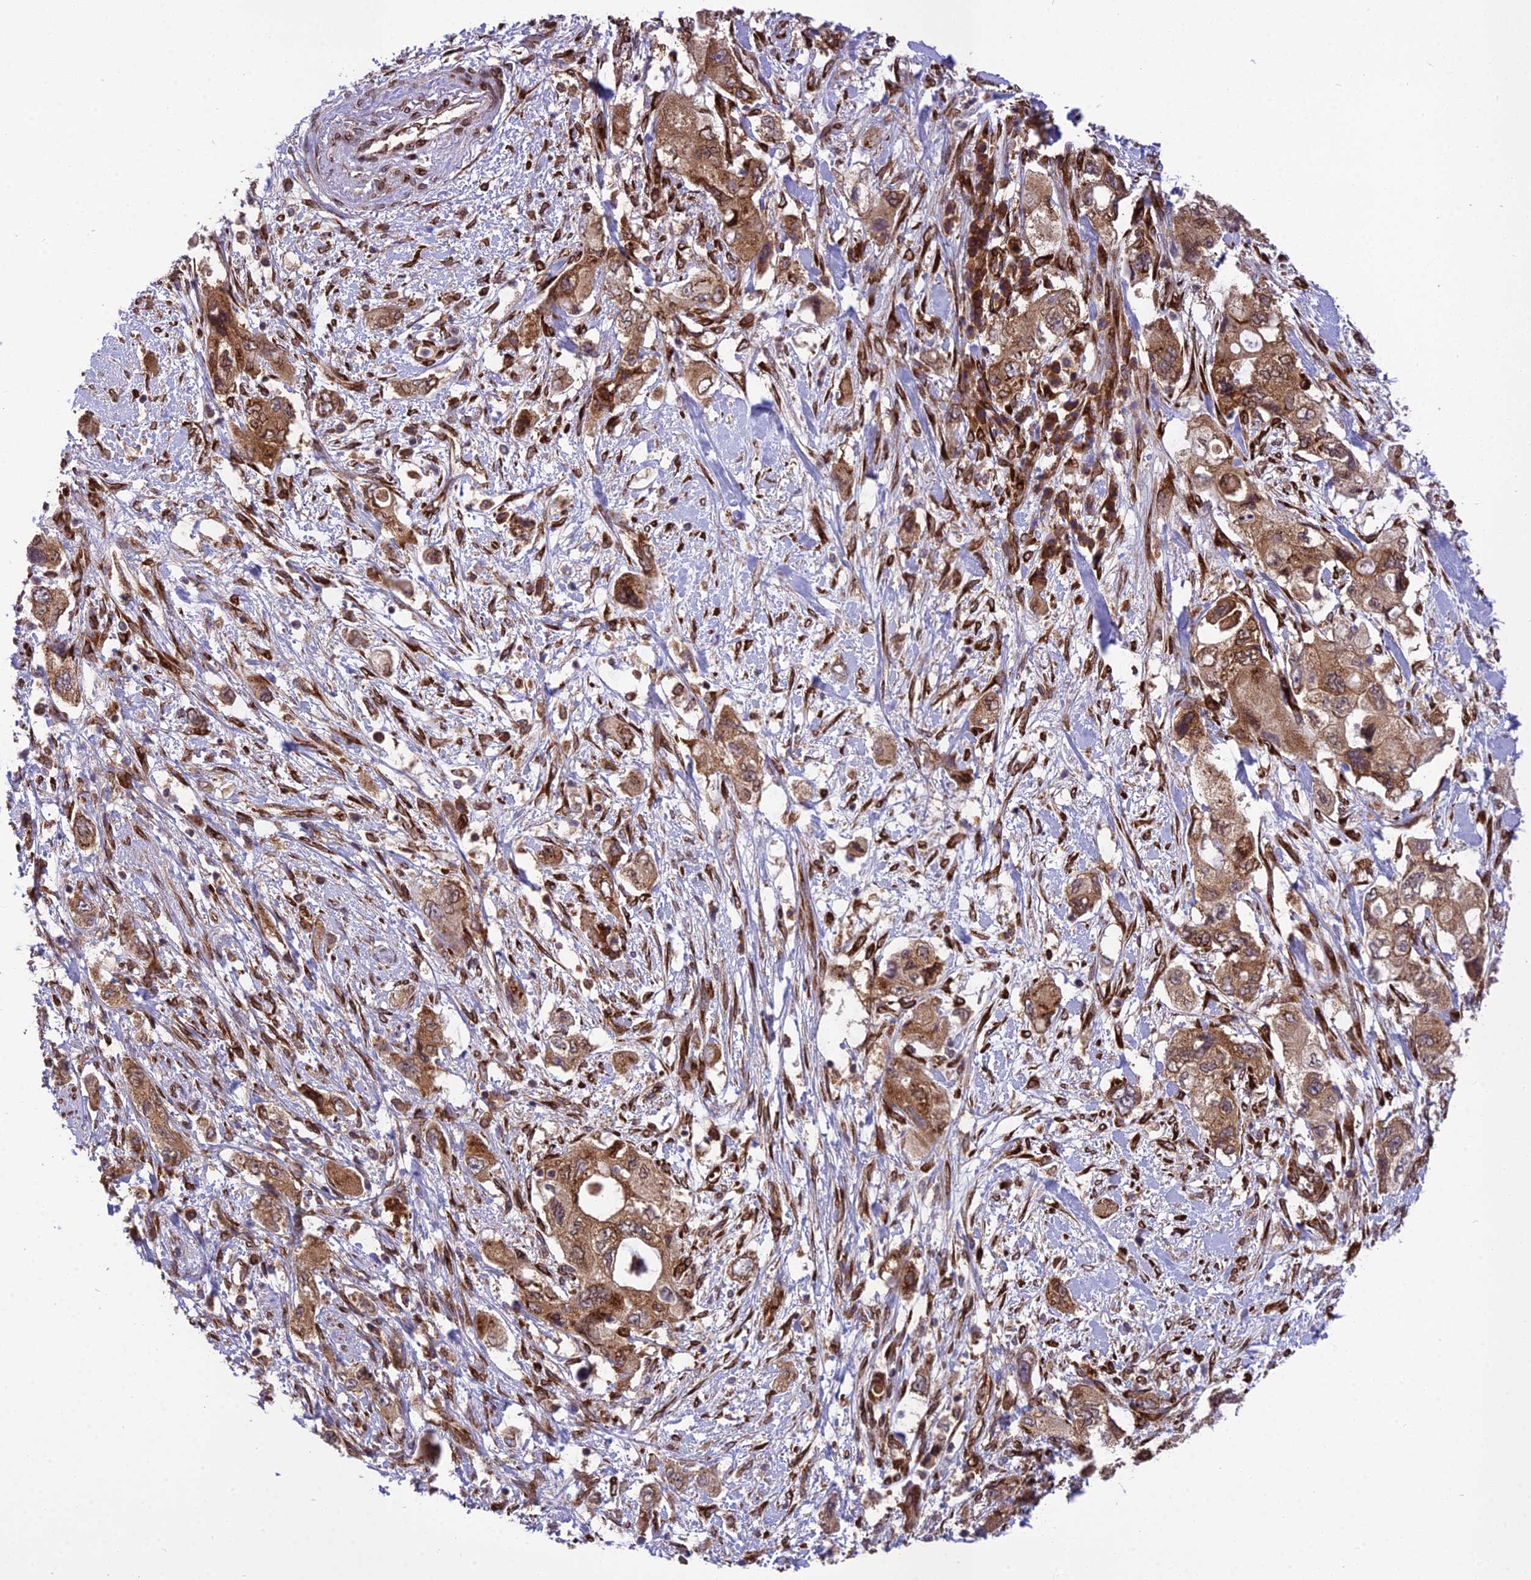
{"staining": {"intensity": "moderate", "quantity": ">75%", "location": "cytoplasmic/membranous,nuclear"}, "tissue": "pancreatic cancer", "cell_type": "Tumor cells", "image_type": "cancer", "snomed": [{"axis": "morphology", "description": "Adenocarcinoma, NOS"}, {"axis": "topography", "description": "Pancreas"}], "caption": "IHC of pancreatic cancer (adenocarcinoma) shows medium levels of moderate cytoplasmic/membranous and nuclear staining in approximately >75% of tumor cells.", "gene": "DHCR7", "patient": {"sex": "female", "age": 73}}